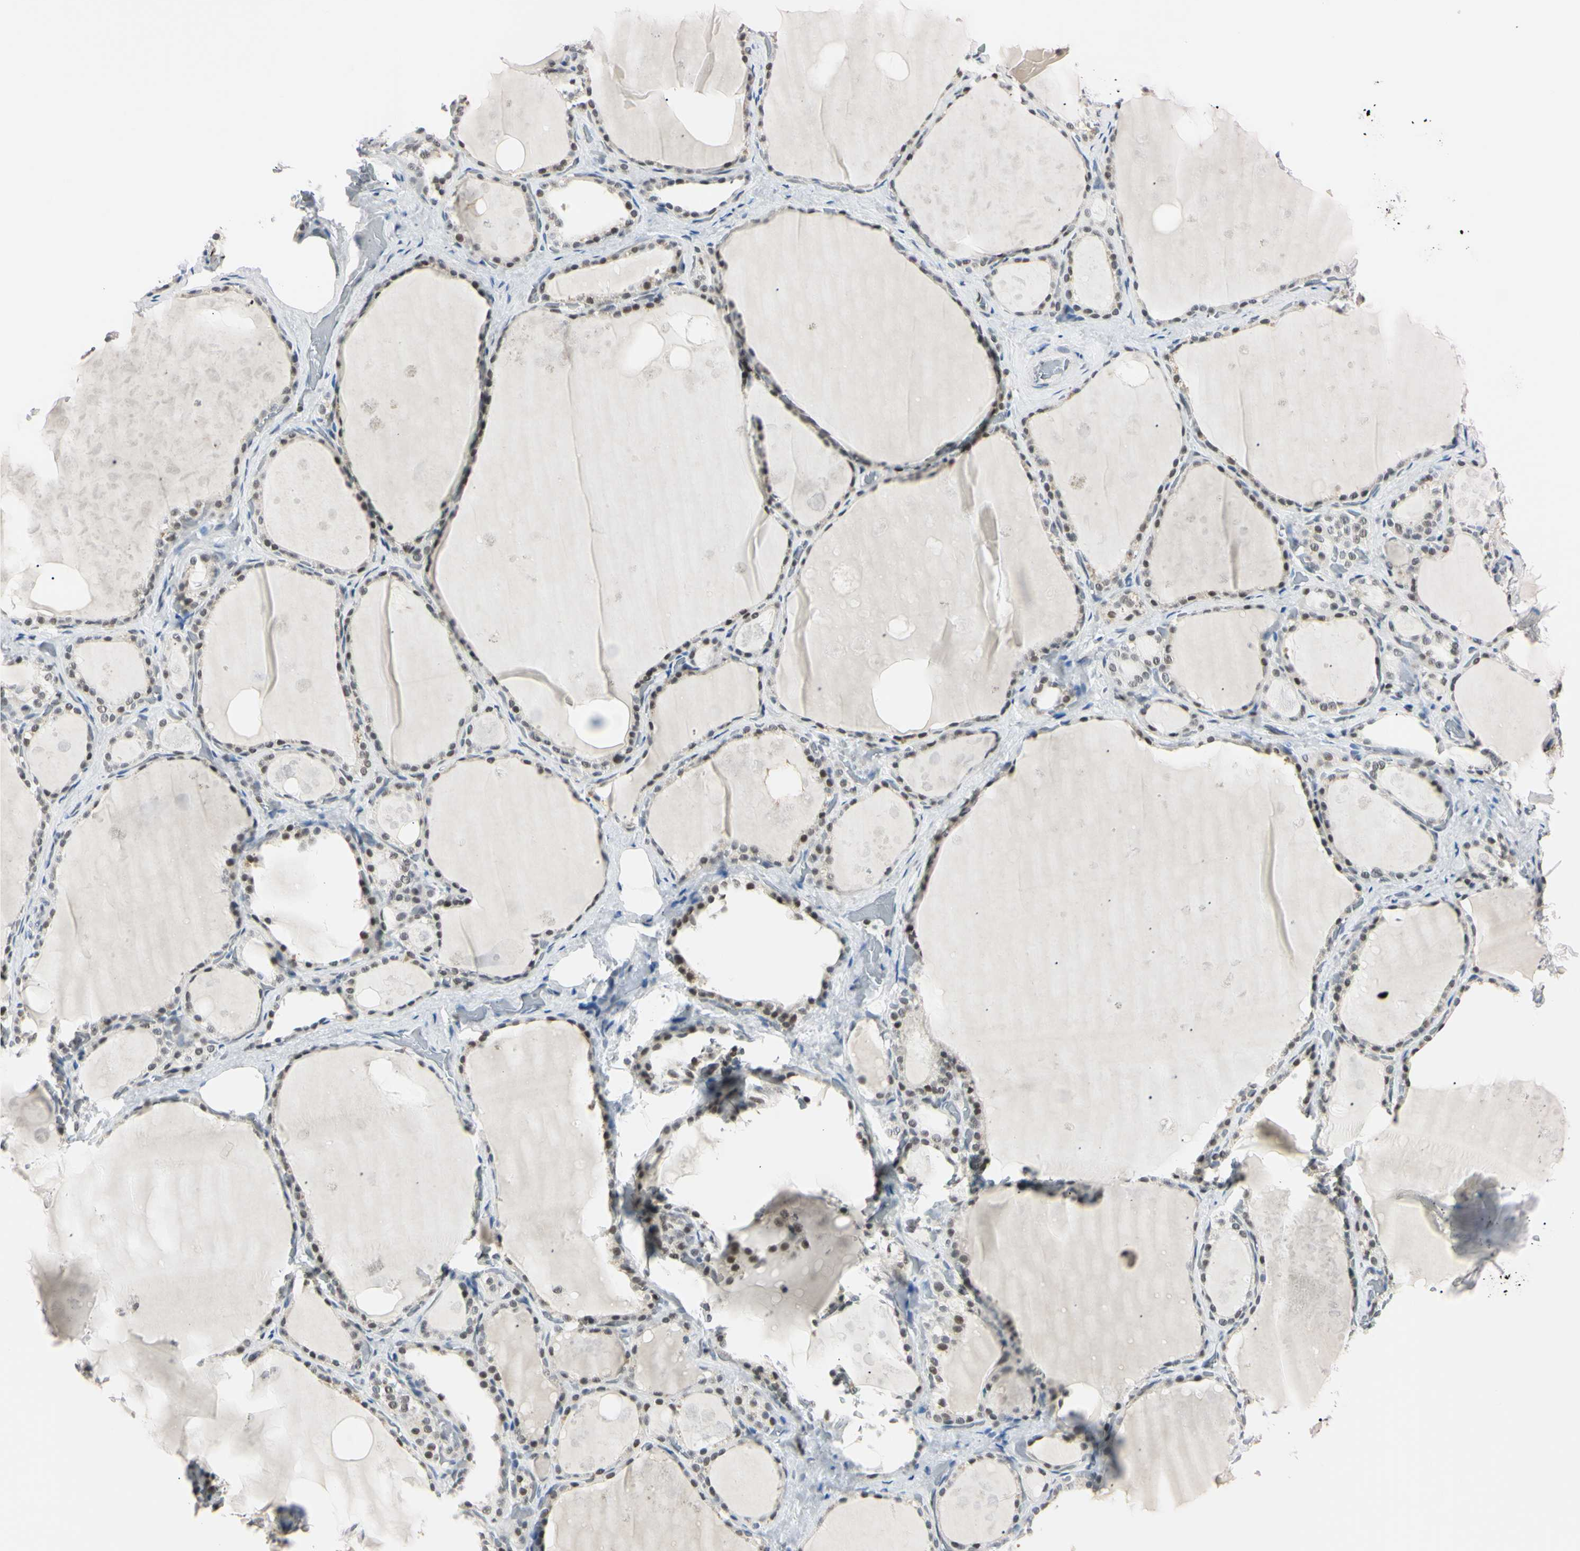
{"staining": {"intensity": "moderate", "quantity": "25%-75%", "location": "nuclear"}, "tissue": "thyroid gland", "cell_type": "Glandular cells", "image_type": "normal", "snomed": [{"axis": "morphology", "description": "Normal tissue, NOS"}, {"axis": "topography", "description": "Thyroid gland"}], "caption": "Unremarkable thyroid gland was stained to show a protein in brown. There is medium levels of moderate nuclear positivity in approximately 25%-75% of glandular cells.", "gene": "C1orf174", "patient": {"sex": "male", "age": 61}}